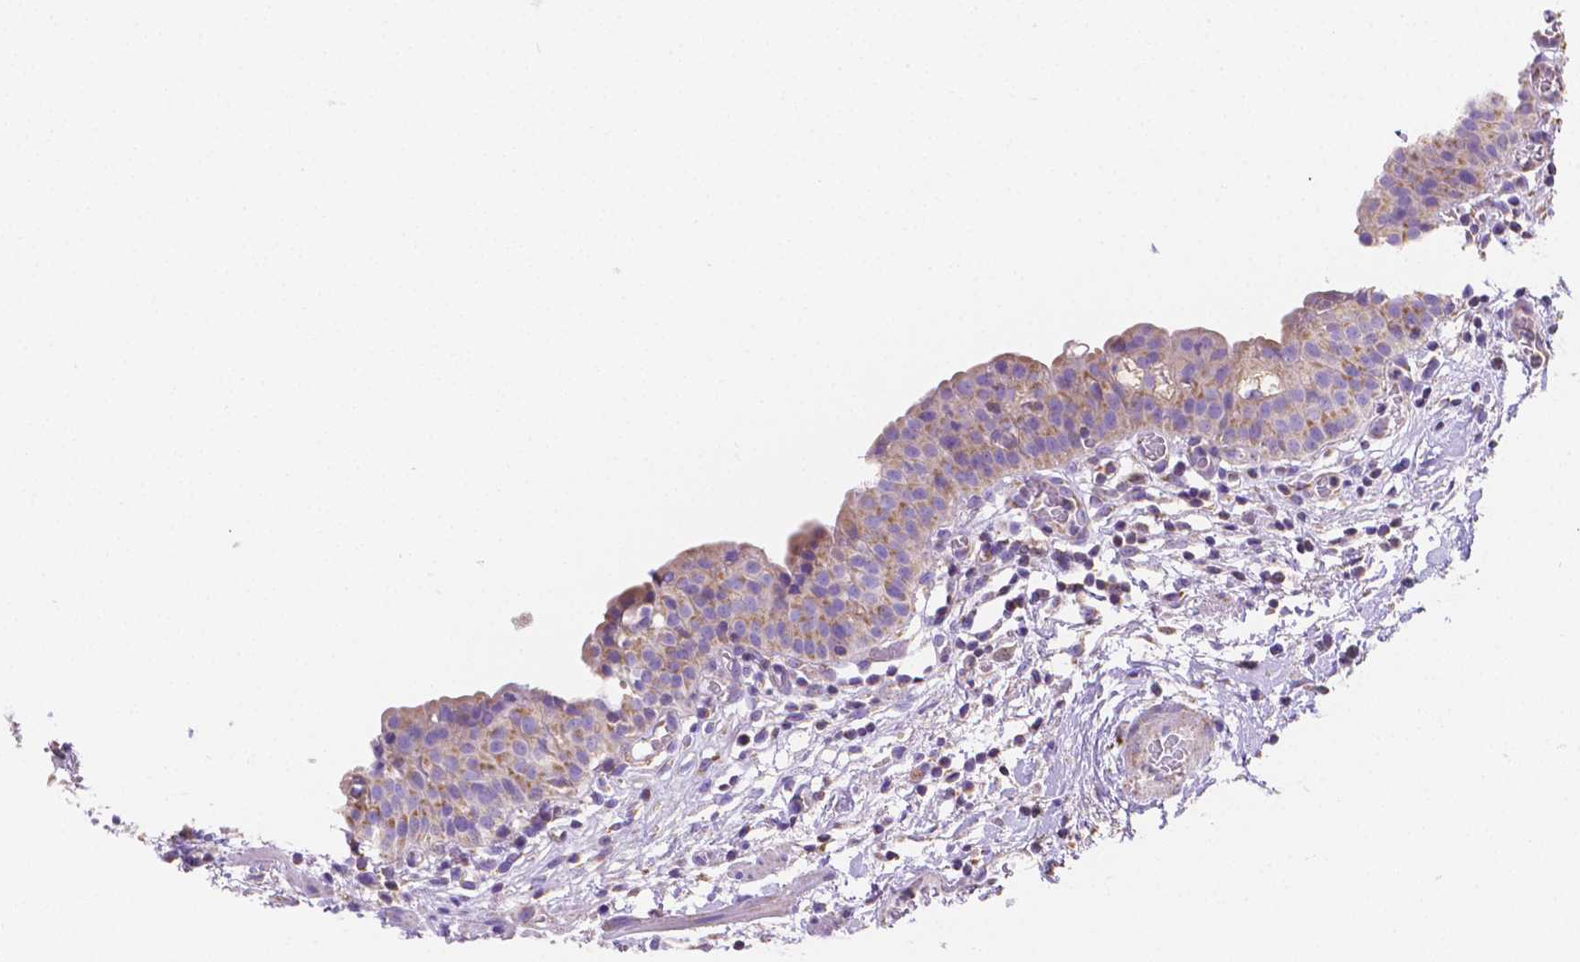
{"staining": {"intensity": "weak", "quantity": "25%-75%", "location": "cytoplasmic/membranous"}, "tissue": "urinary bladder", "cell_type": "Urothelial cells", "image_type": "normal", "snomed": [{"axis": "morphology", "description": "Normal tissue, NOS"}, {"axis": "morphology", "description": "Inflammation, NOS"}, {"axis": "topography", "description": "Urinary bladder"}], "caption": "Protein staining of normal urinary bladder exhibits weak cytoplasmic/membranous positivity in about 25%-75% of urothelial cells. (DAB IHC, brown staining for protein, blue staining for nuclei).", "gene": "SGTB", "patient": {"sex": "male", "age": 57}}